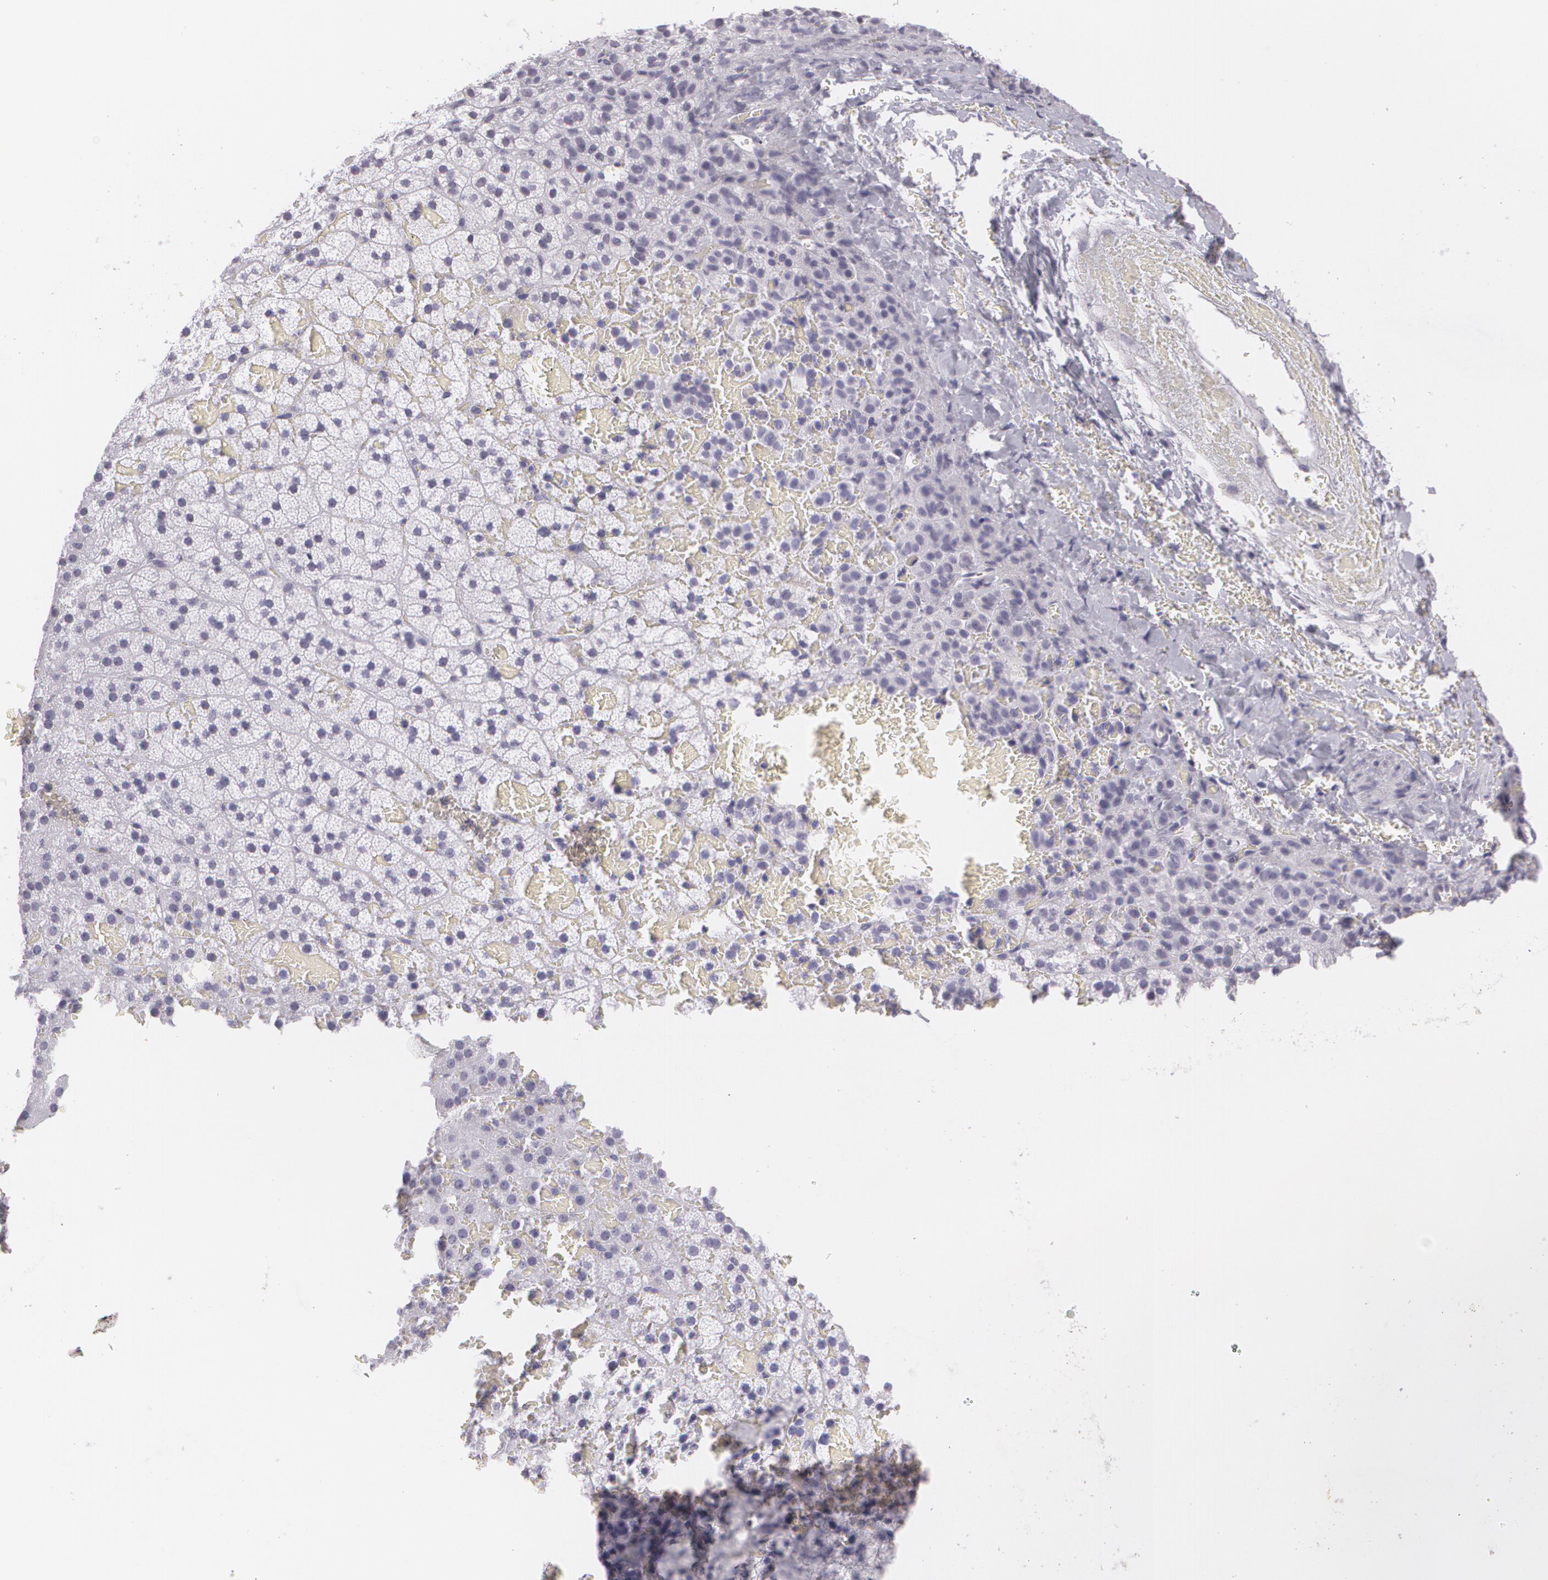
{"staining": {"intensity": "moderate", "quantity": "<25%", "location": "cytoplasmic/membranous"}, "tissue": "adrenal gland", "cell_type": "Glandular cells", "image_type": "normal", "snomed": [{"axis": "morphology", "description": "Normal tissue, NOS"}, {"axis": "topography", "description": "Adrenal gland"}], "caption": "Protein staining of normal adrenal gland demonstrates moderate cytoplasmic/membranous staining in approximately <25% of glandular cells. Nuclei are stained in blue.", "gene": "MAP2", "patient": {"sex": "male", "age": 35}}